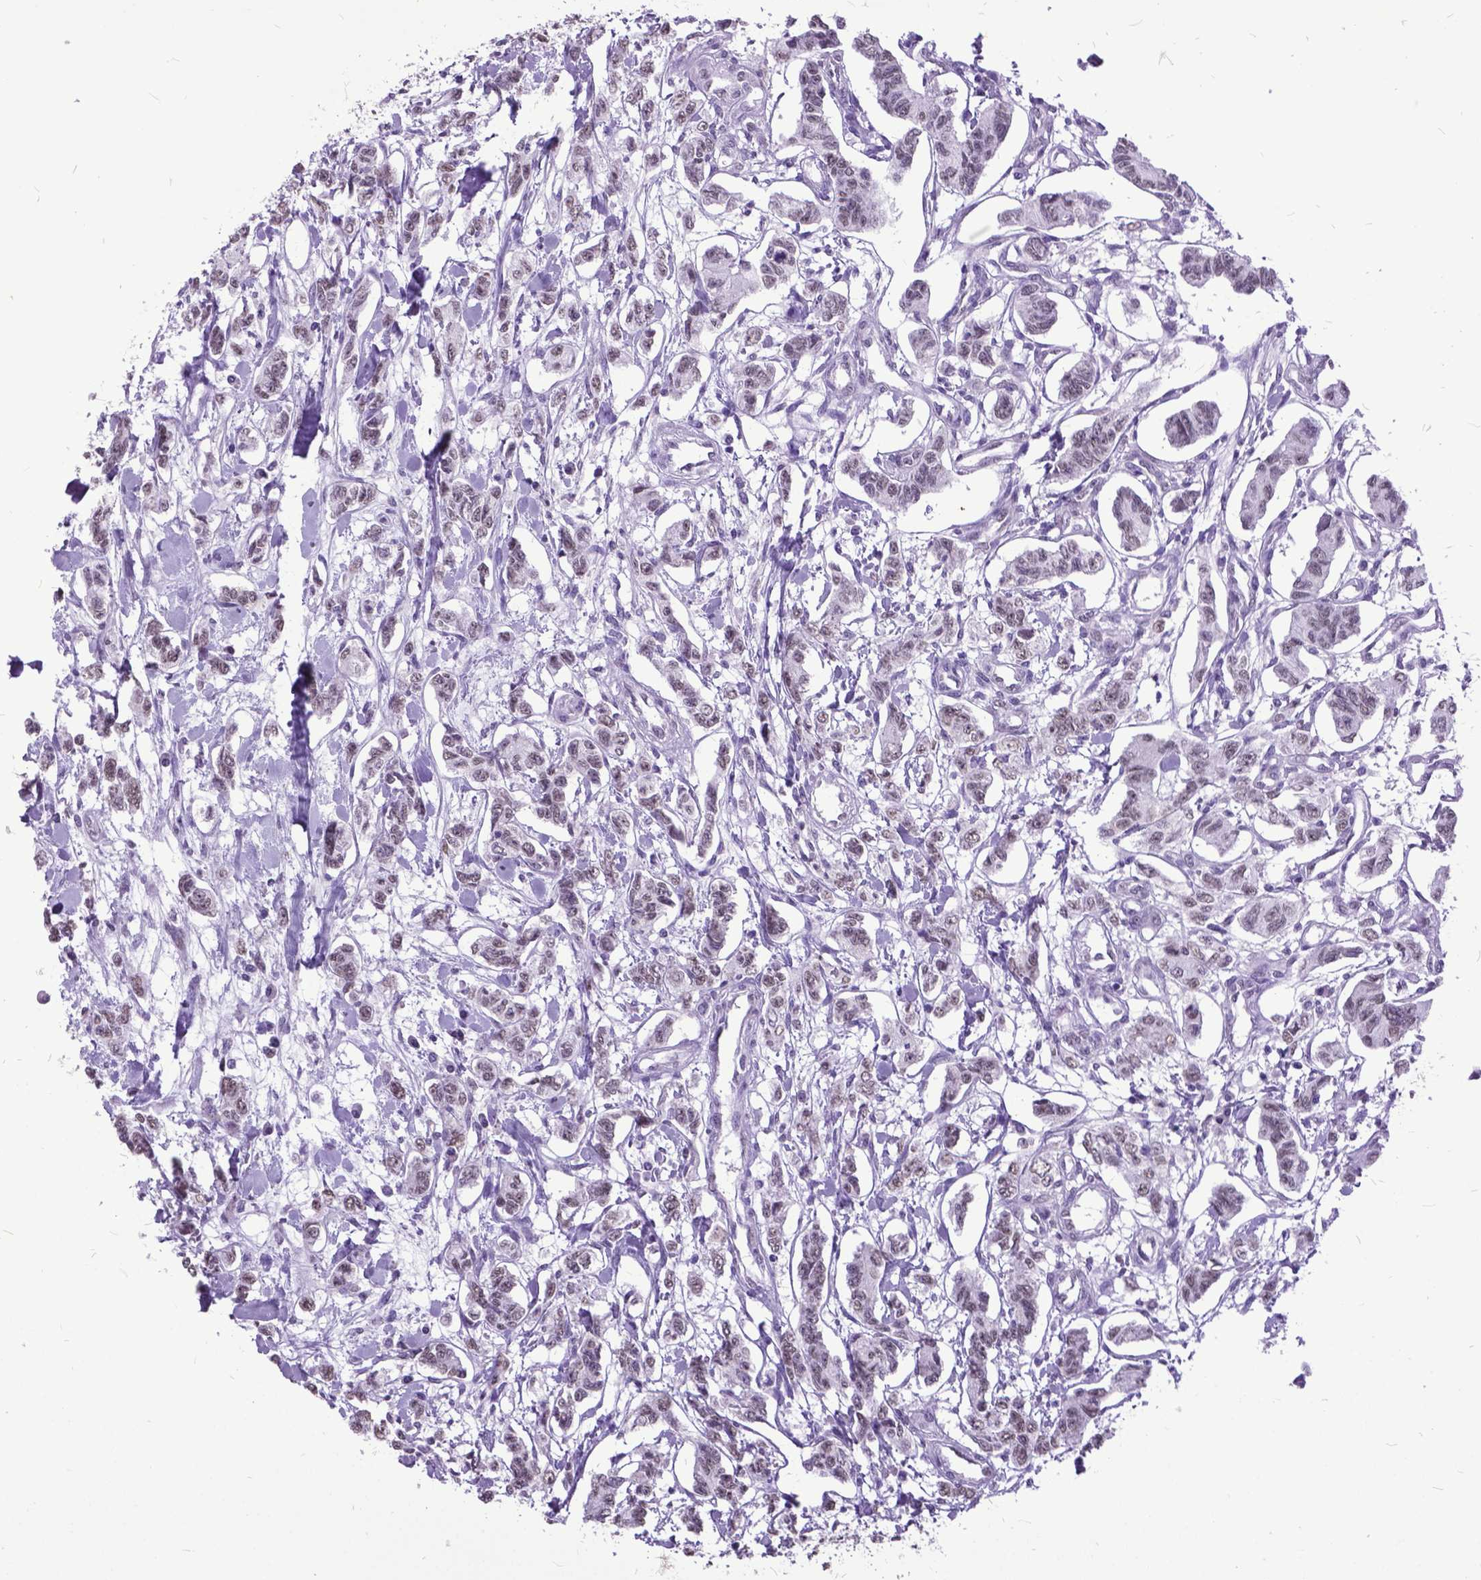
{"staining": {"intensity": "weak", "quantity": ">75%", "location": "nuclear"}, "tissue": "carcinoid", "cell_type": "Tumor cells", "image_type": "cancer", "snomed": [{"axis": "morphology", "description": "Carcinoid, malignant, NOS"}, {"axis": "topography", "description": "Kidney"}], "caption": "The immunohistochemical stain labels weak nuclear expression in tumor cells of carcinoid tissue. (DAB = brown stain, brightfield microscopy at high magnification).", "gene": "MARCHF10", "patient": {"sex": "female", "age": 41}}